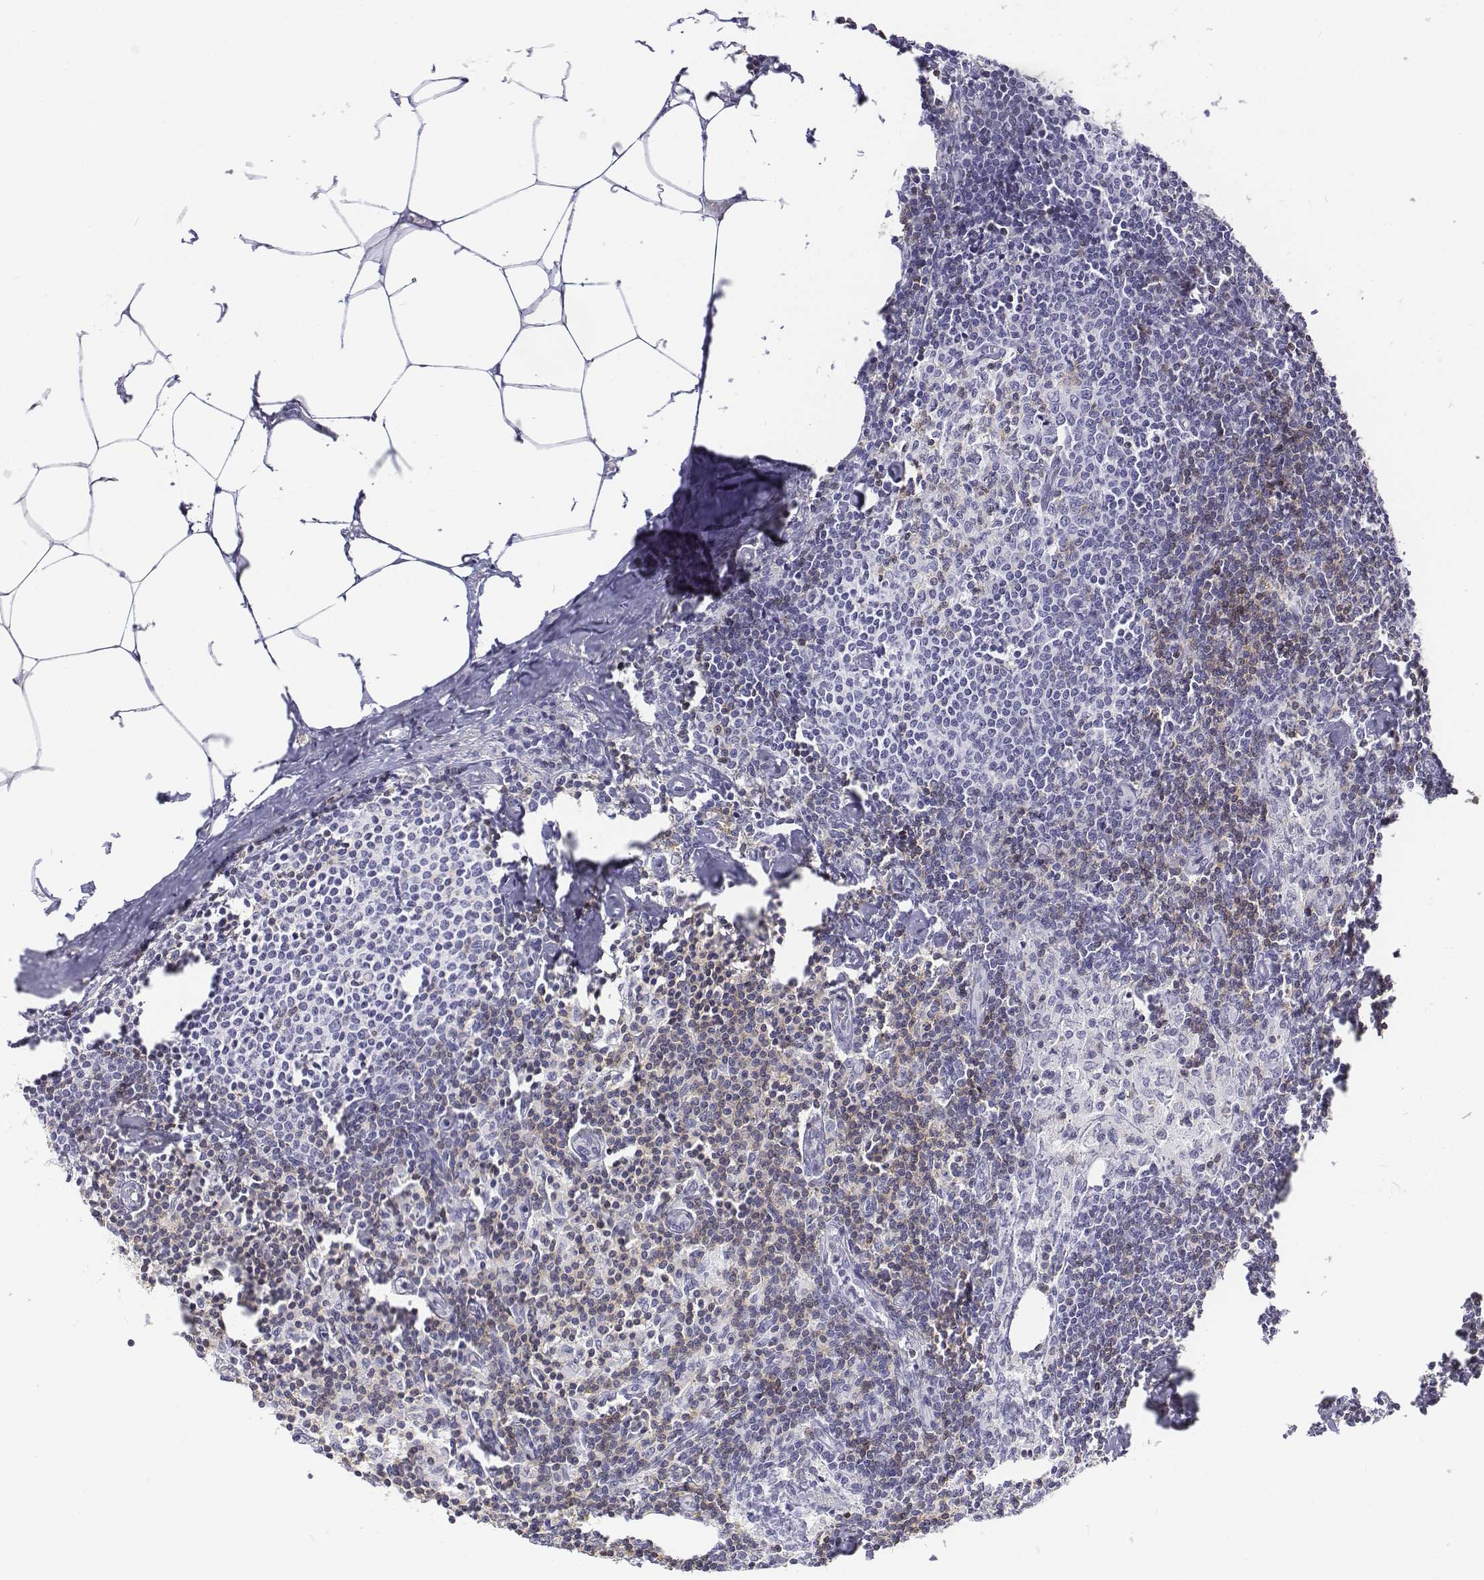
{"staining": {"intensity": "moderate", "quantity": "<25%", "location": "cytoplasmic/membranous"}, "tissue": "lymph node", "cell_type": "Germinal center cells", "image_type": "normal", "snomed": [{"axis": "morphology", "description": "Normal tissue, NOS"}, {"axis": "topography", "description": "Lymph node"}], "caption": "Immunohistochemistry photomicrograph of normal lymph node stained for a protein (brown), which reveals low levels of moderate cytoplasmic/membranous expression in about <25% of germinal center cells.", "gene": "CD3E", "patient": {"sex": "female", "age": 69}}